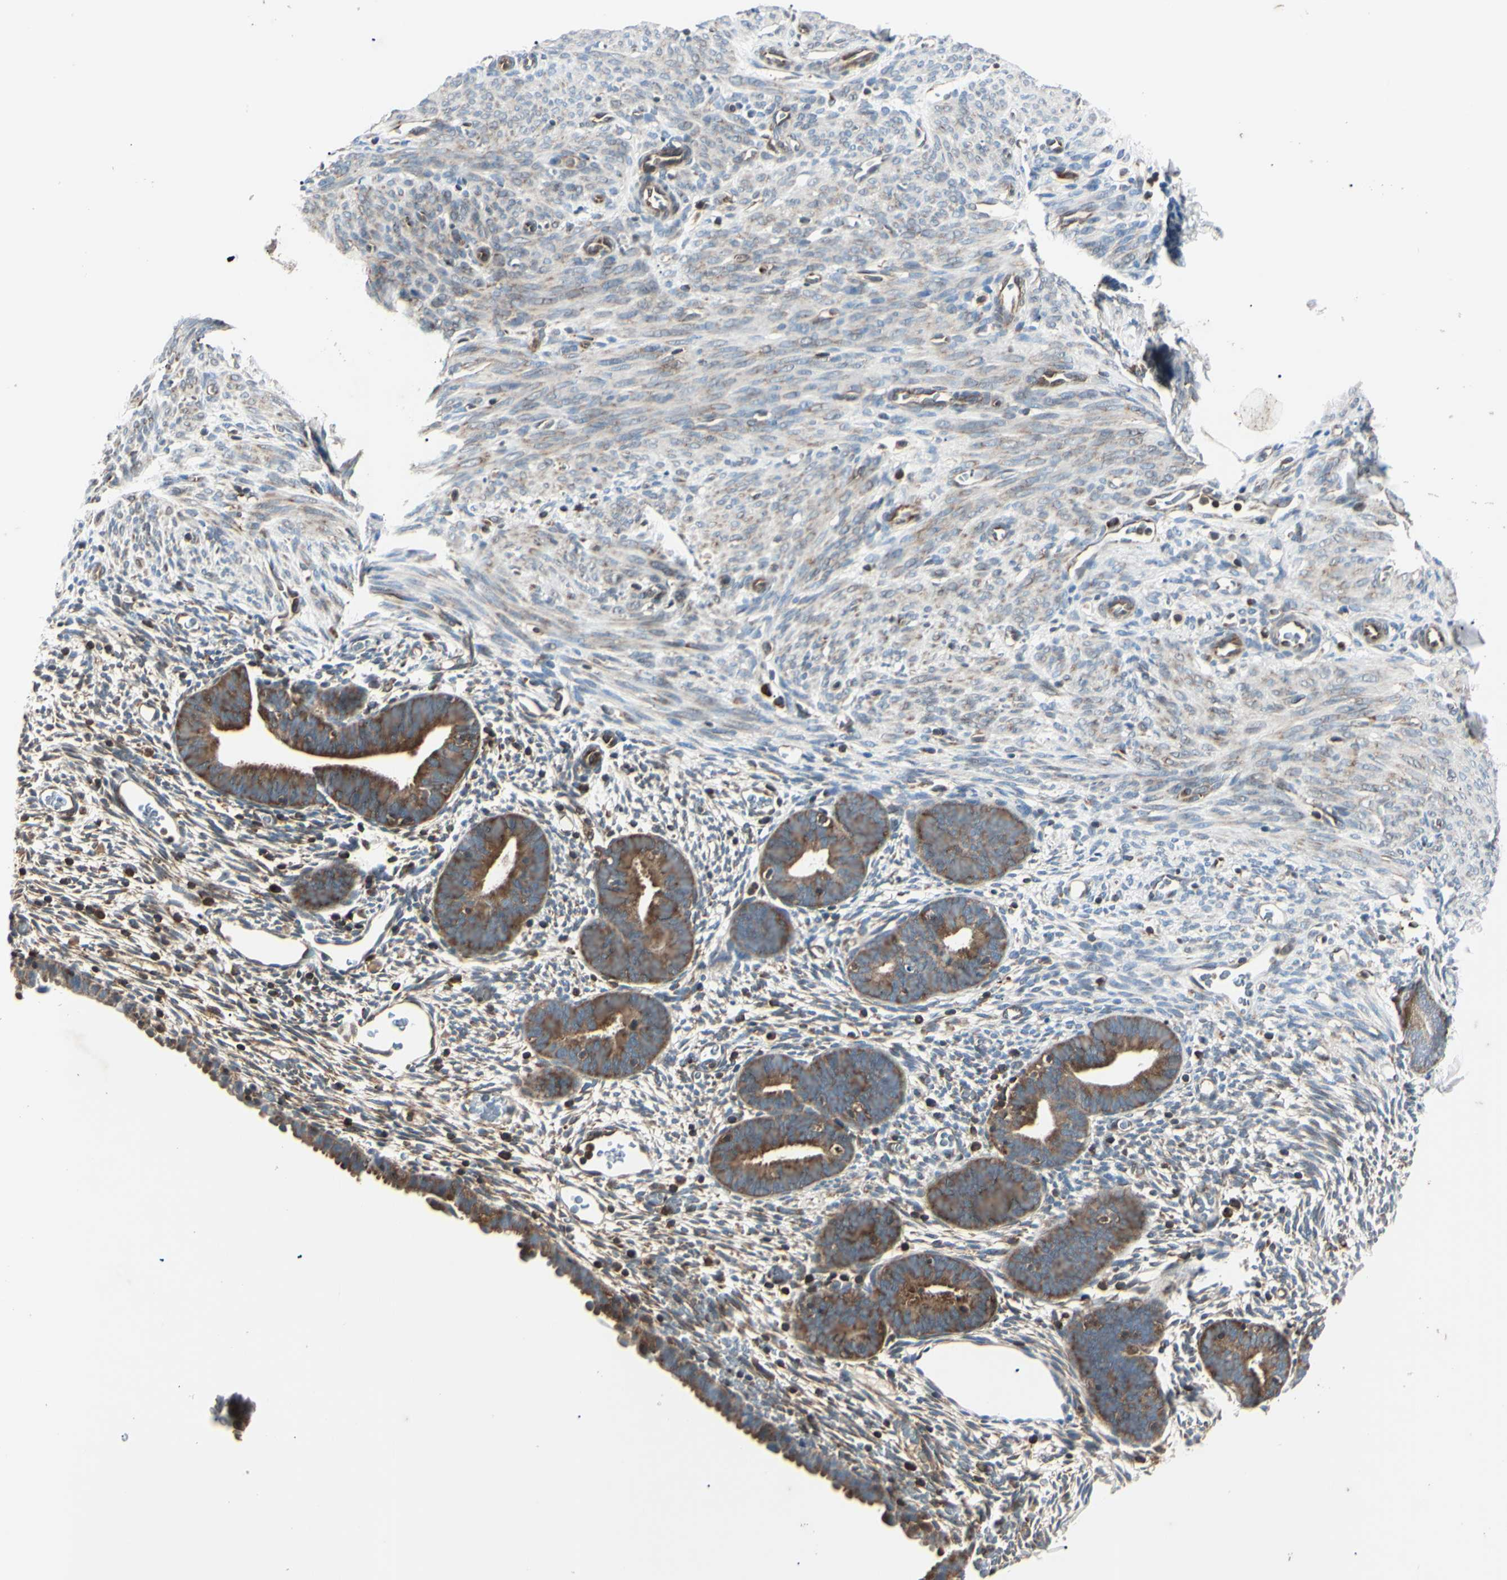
{"staining": {"intensity": "weak", "quantity": "<25%", "location": "cytoplasmic/membranous"}, "tissue": "endometrium", "cell_type": "Cells in endometrial stroma", "image_type": "normal", "snomed": [{"axis": "morphology", "description": "Normal tissue, NOS"}, {"axis": "morphology", "description": "Atrophy, NOS"}, {"axis": "topography", "description": "Uterus"}, {"axis": "topography", "description": "Endometrium"}], "caption": "Immunohistochemical staining of benign human endometrium displays no significant staining in cells in endometrial stroma.", "gene": "MAPRE1", "patient": {"sex": "female", "age": 68}}